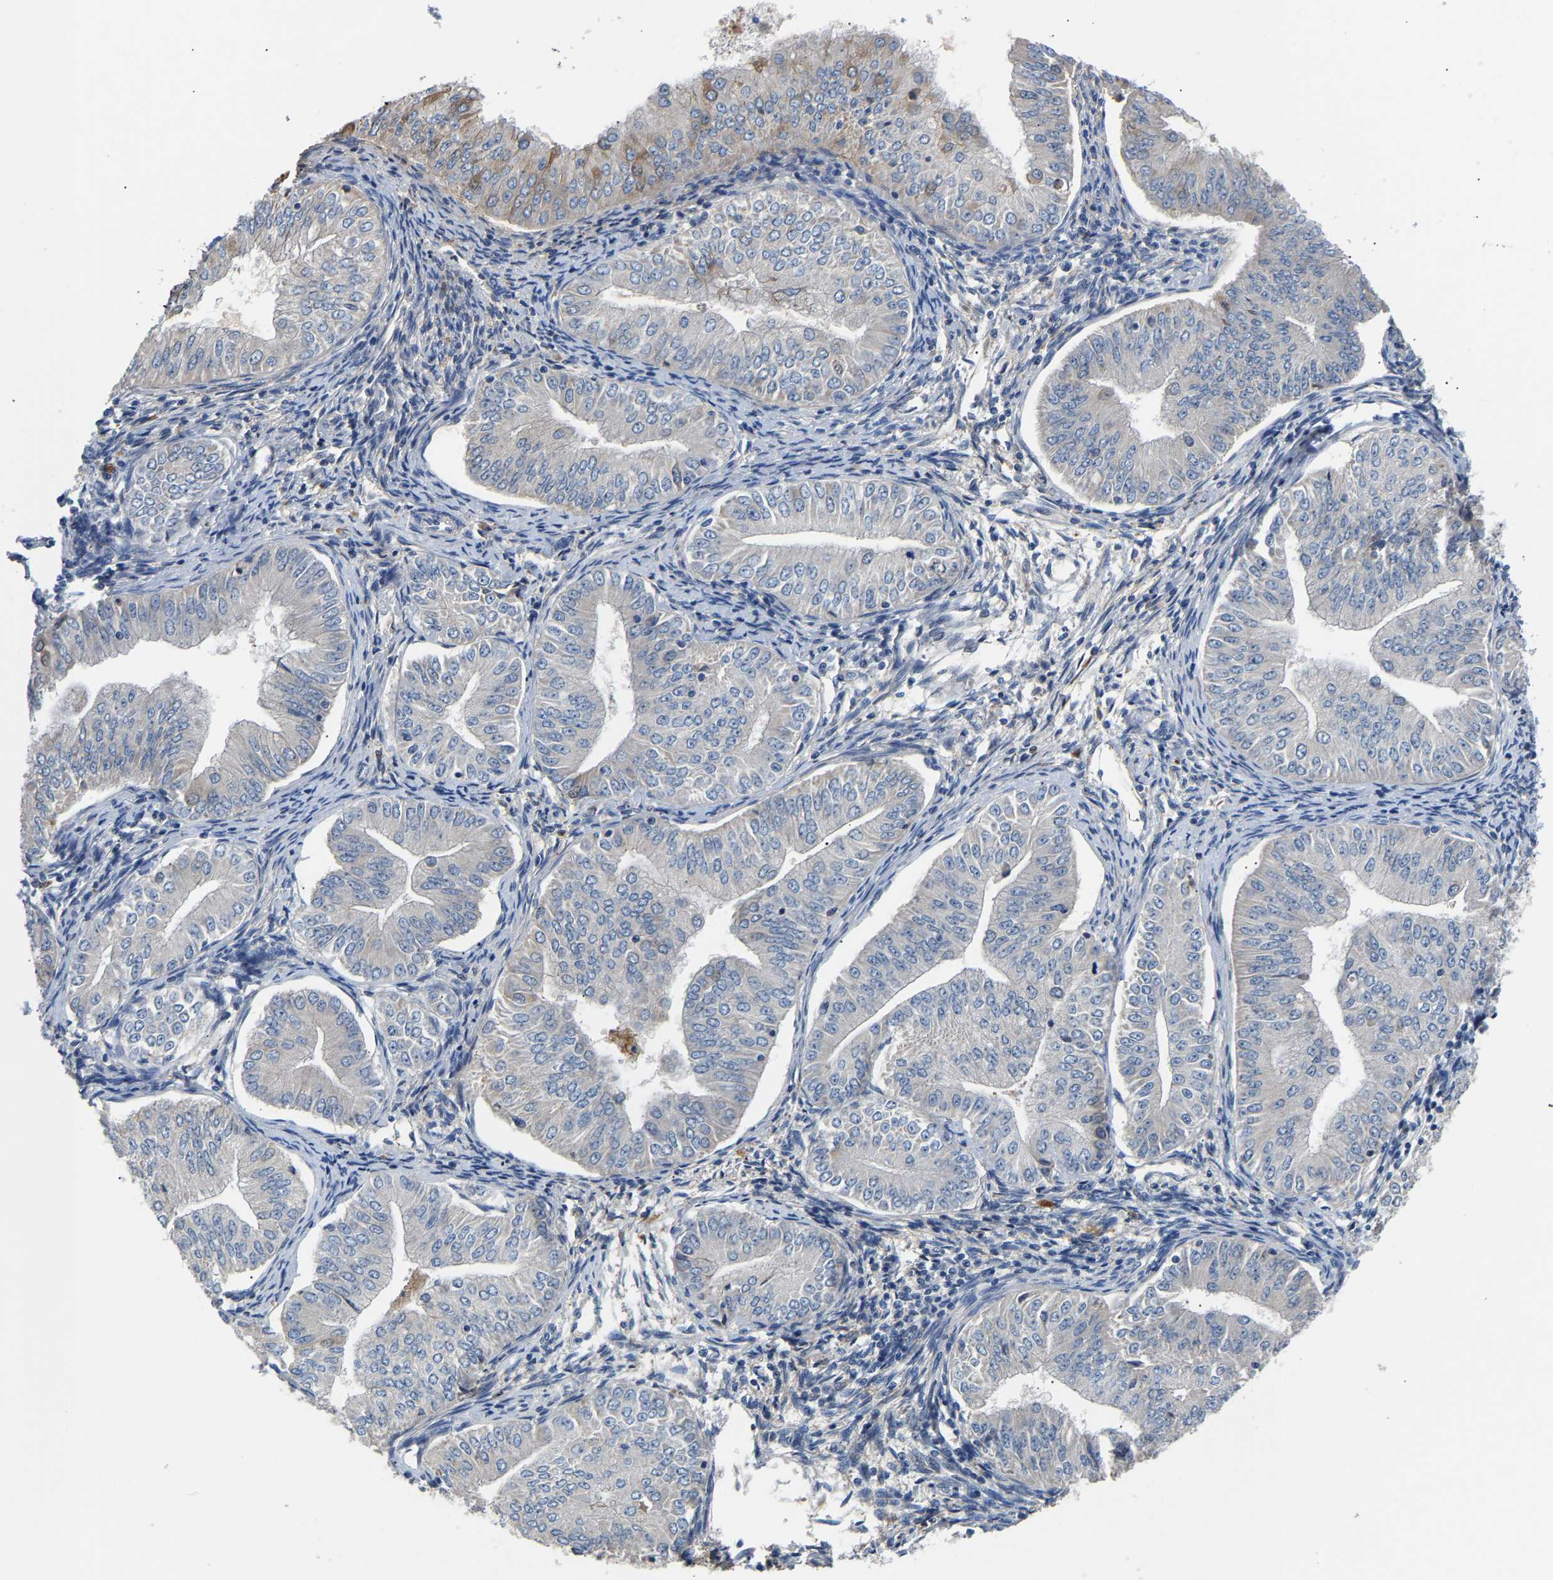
{"staining": {"intensity": "negative", "quantity": "none", "location": "none"}, "tissue": "endometrial cancer", "cell_type": "Tumor cells", "image_type": "cancer", "snomed": [{"axis": "morphology", "description": "Normal tissue, NOS"}, {"axis": "morphology", "description": "Adenocarcinoma, NOS"}, {"axis": "topography", "description": "Endometrium"}], "caption": "The histopathology image shows no significant staining in tumor cells of endometrial cancer.", "gene": "CCDC171", "patient": {"sex": "female", "age": 53}}